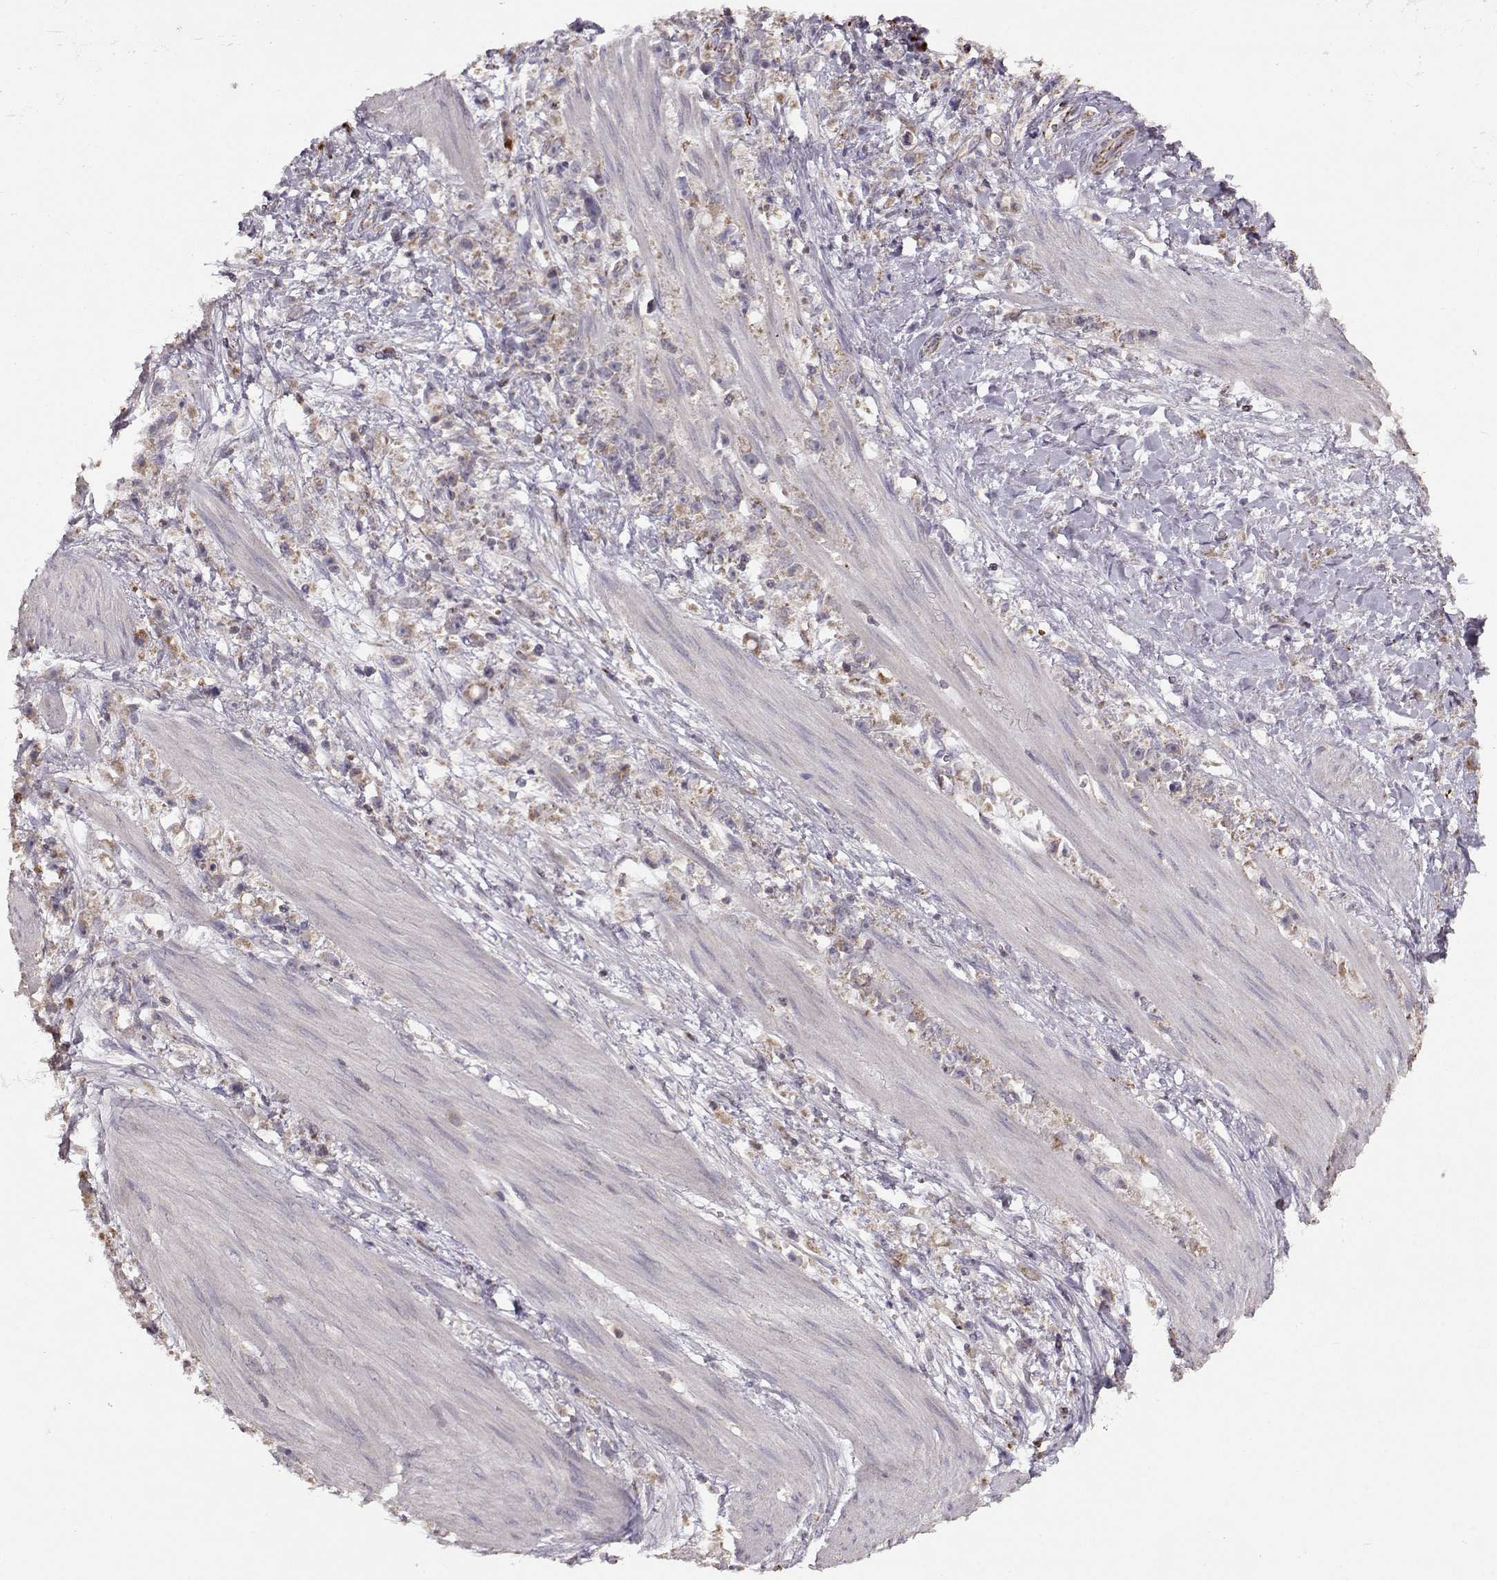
{"staining": {"intensity": "moderate", "quantity": ">75%", "location": "cytoplasmic/membranous"}, "tissue": "stomach cancer", "cell_type": "Tumor cells", "image_type": "cancer", "snomed": [{"axis": "morphology", "description": "Adenocarcinoma, NOS"}, {"axis": "topography", "description": "Stomach"}], "caption": "Protein staining of stomach cancer tissue demonstrates moderate cytoplasmic/membranous expression in about >75% of tumor cells.", "gene": "CMTM3", "patient": {"sex": "female", "age": 59}}